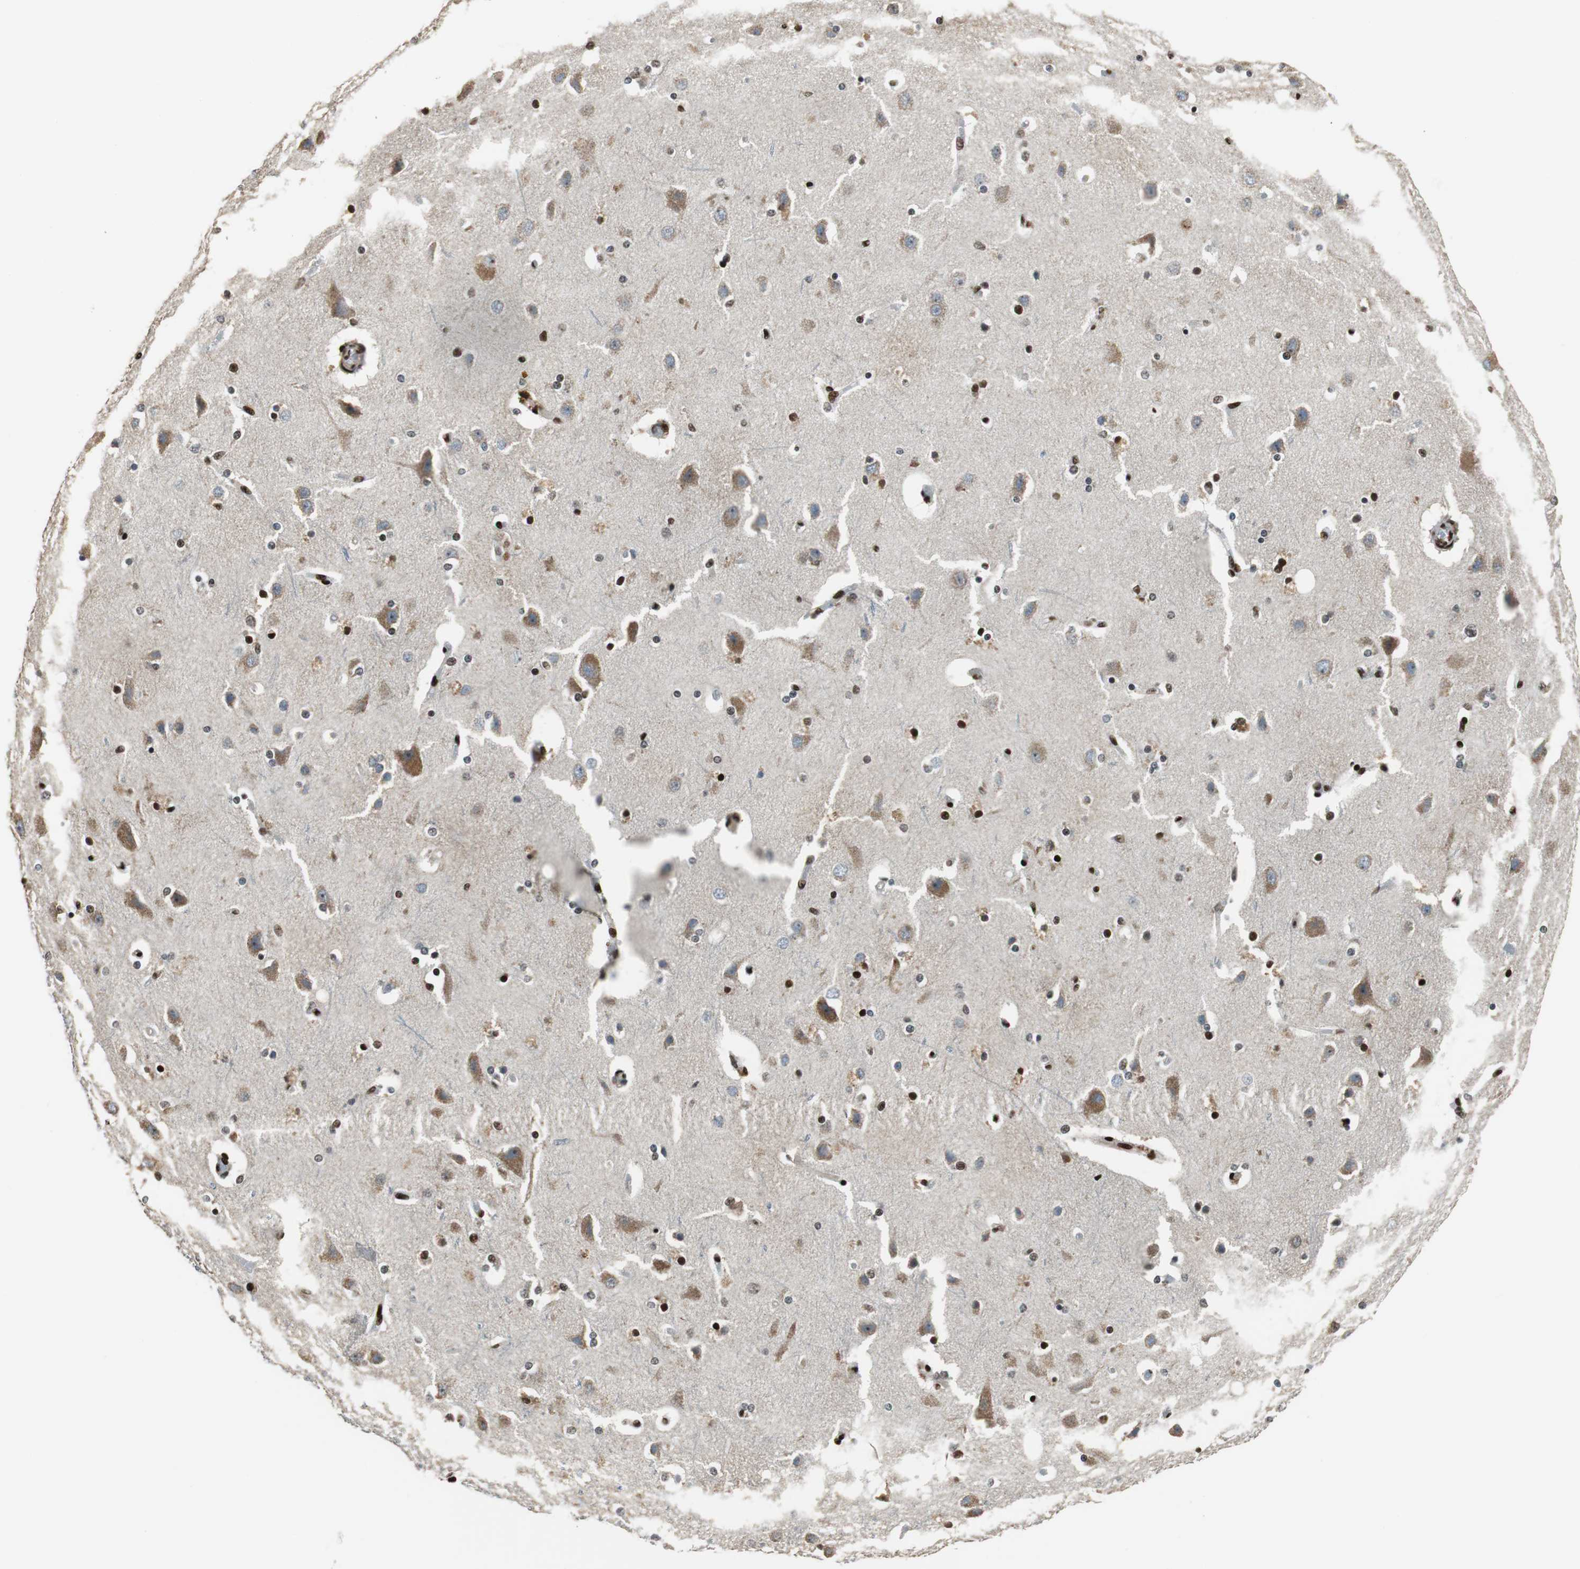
{"staining": {"intensity": "strong", "quantity": ">75%", "location": "nuclear"}, "tissue": "cerebral cortex", "cell_type": "Endothelial cells", "image_type": "normal", "snomed": [{"axis": "morphology", "description": "Normal tissue, NOS"}, {"axis": "topography", "description": "Cerebral cortex"}], "caption": "Immunohistochemical staining of unremarkable cerebral cortex reveals strong nuclear protein positivity in about >75% of endothelial cells.", "gene": "HDAC1", "patient": {"sex": "female", "age": 54}}